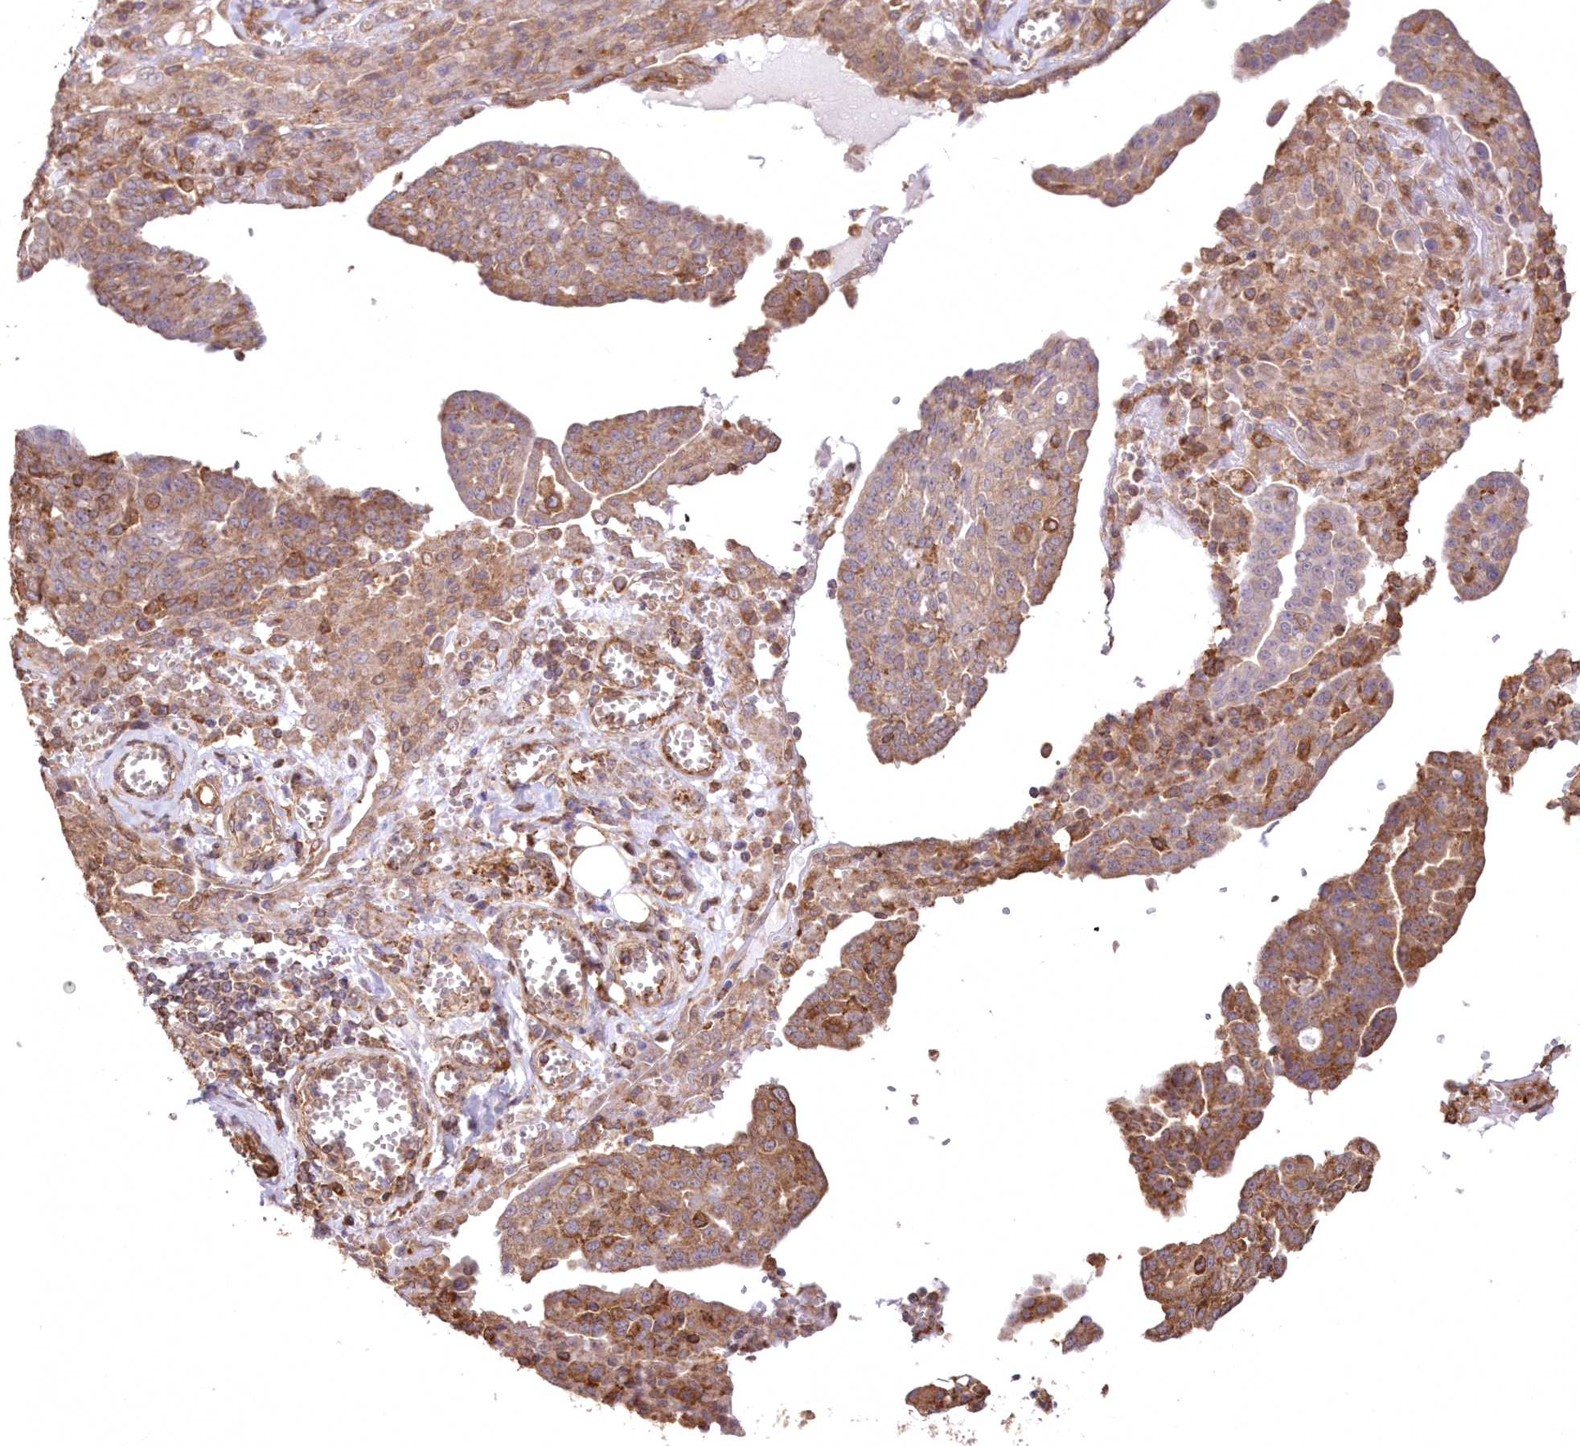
{"staining": {"intensity": "moderate", "quantity": ">75%", "location": "cytoplasmic/membranous"}, "tissue": "ovarian cancer", "cell_type": "Tumor cells", "image_type": "cancer", "snomed": [{"axis": "morphology", "description": "Cystadenocarcinoma, serous, NOS"}, {"axis": "topography", "description": "Soft tissue"}, {"axis": "topography", "description": "Ovary"}], "caption": "This is a micrograph of IHC staining of serous cystadenocarcinoma (ovarian), which shows moderate positivity in the cytoplasmic/membranous of tumor cells.", "gene": "TMEM139", "patient": {"sex": "female", "age": 57}}